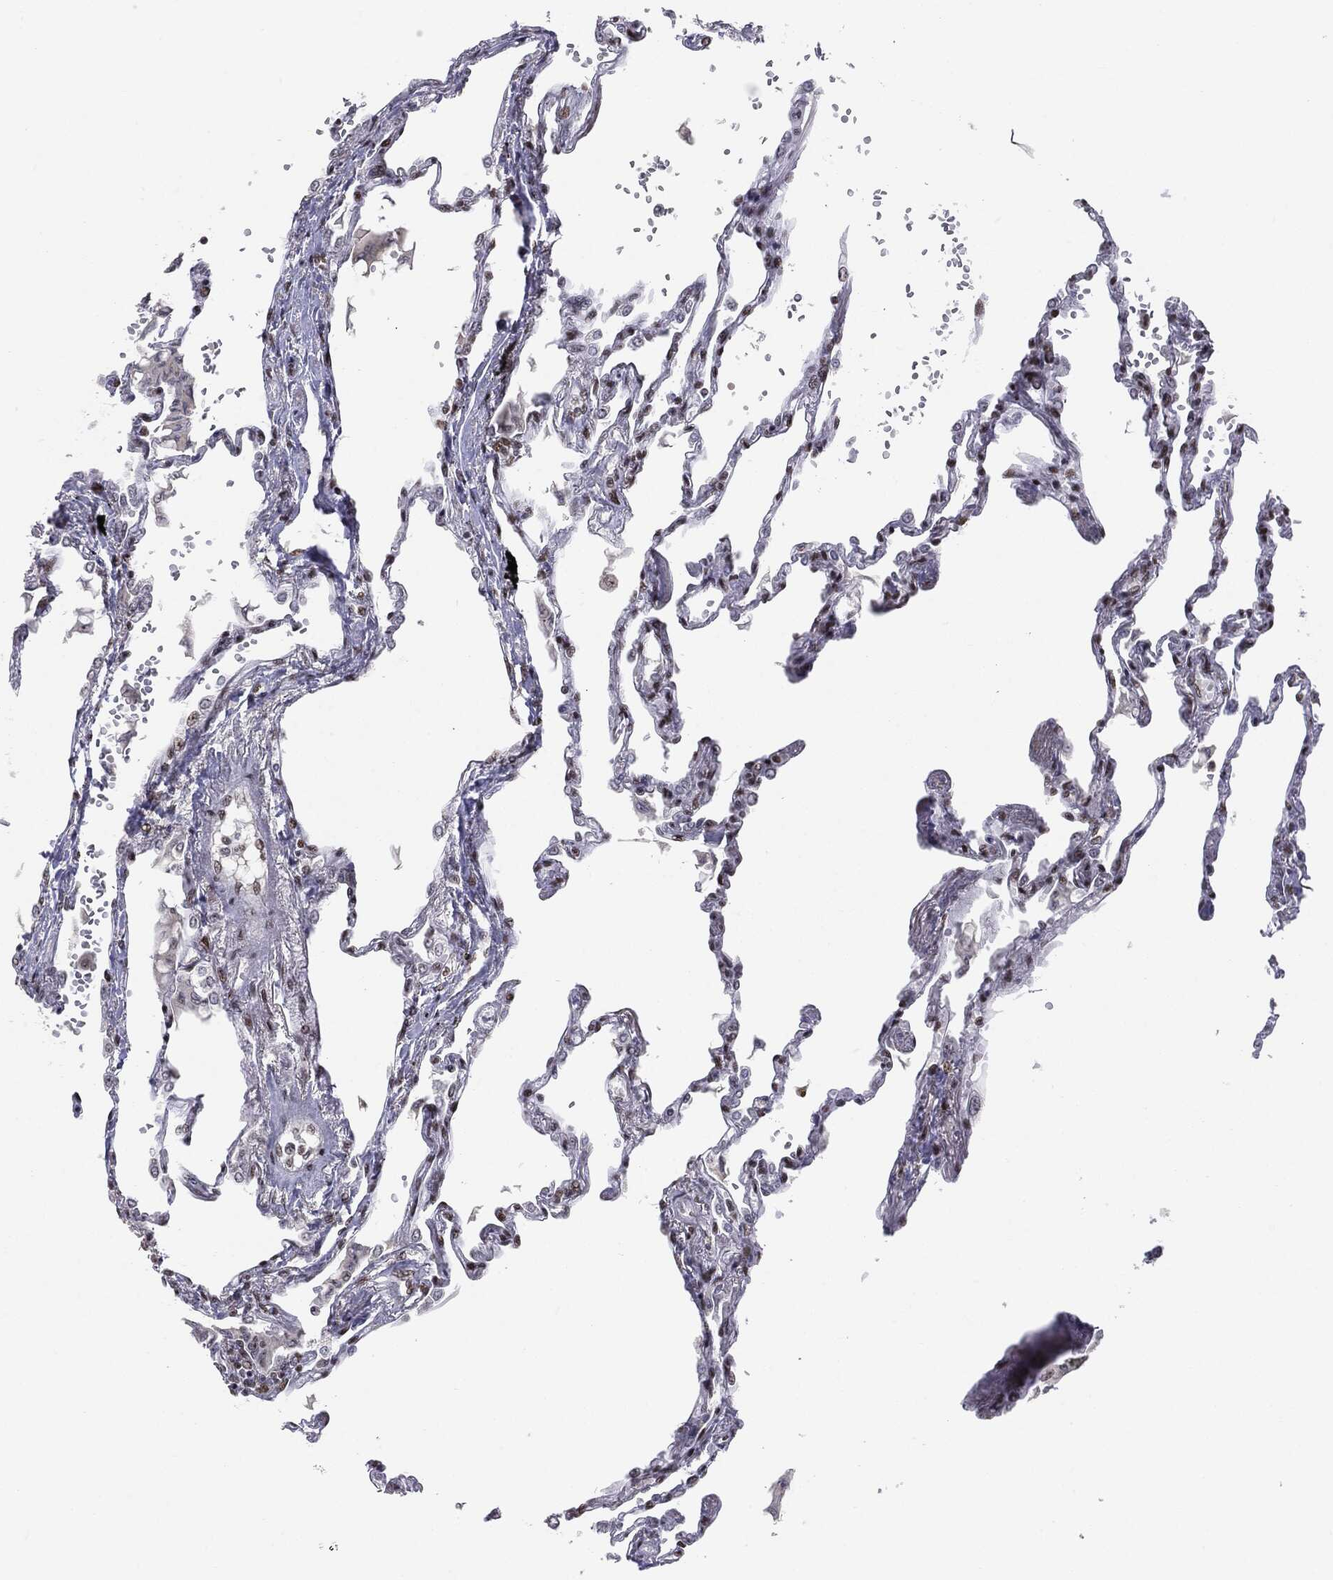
{"staining": {"intensity": "strong", "quantity": "25%-75%", "location": "nuclear"}, "tissue": "lung", "cell_type": "Alveolar cells", "image_type": "normal", "snomed": [{"axis": "morphology", "description": "Normal tissue, NOS"}, {"axis": "topography", "description": "Lung"}], "caption": "Lung stained with DAB immunohistochemistry displays high levels of strong nuclear expression in approximately 25%-75% of alveolar cells. (DAB (3,3'-diaminobenzidine) IHC with brightfield microscopy, high magnification).", "gene": "MDC1", "patient": {"sex": "male", "age": 78}}